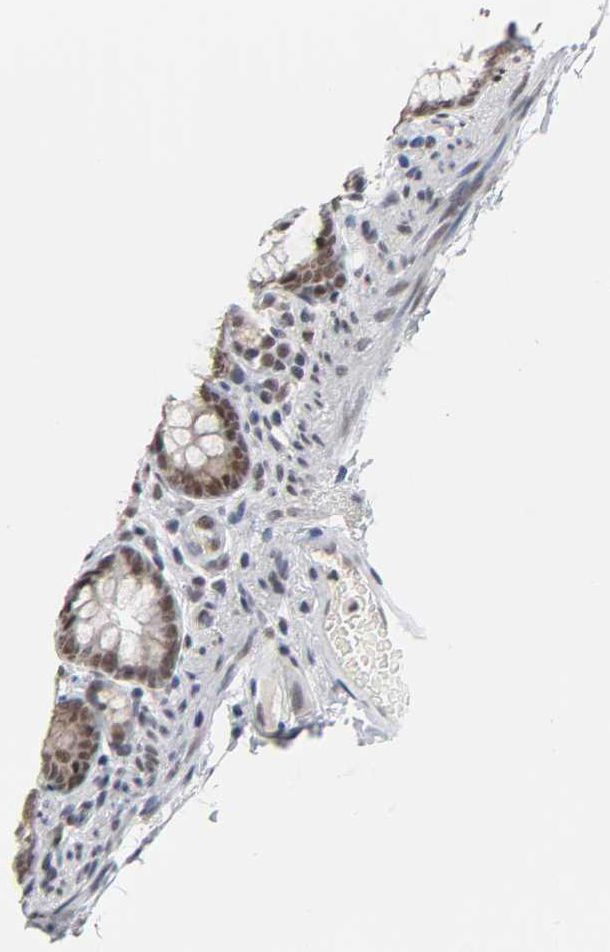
{"staining": {"intensity": "moderate", "quantity": ">75%", "location": "nuclear"}, "tissue": "colon", "cell_type": "Endothelial cells", "image_type": "normal", "snomed": [{"axis": "morphology", "description": "Normal tissue, NOS"}, {"axis": "topography", "description": "Colon"}], "caption": "Normal colon was stained to show a protein in brown. There is medium levels of moderate nuclear staining in about >75% of endothelial cells. (DAB IHC with brightfield microscopy, high magnification).", "gene": "TRIM33", "patient": {"sex": "female", "age": 61}}